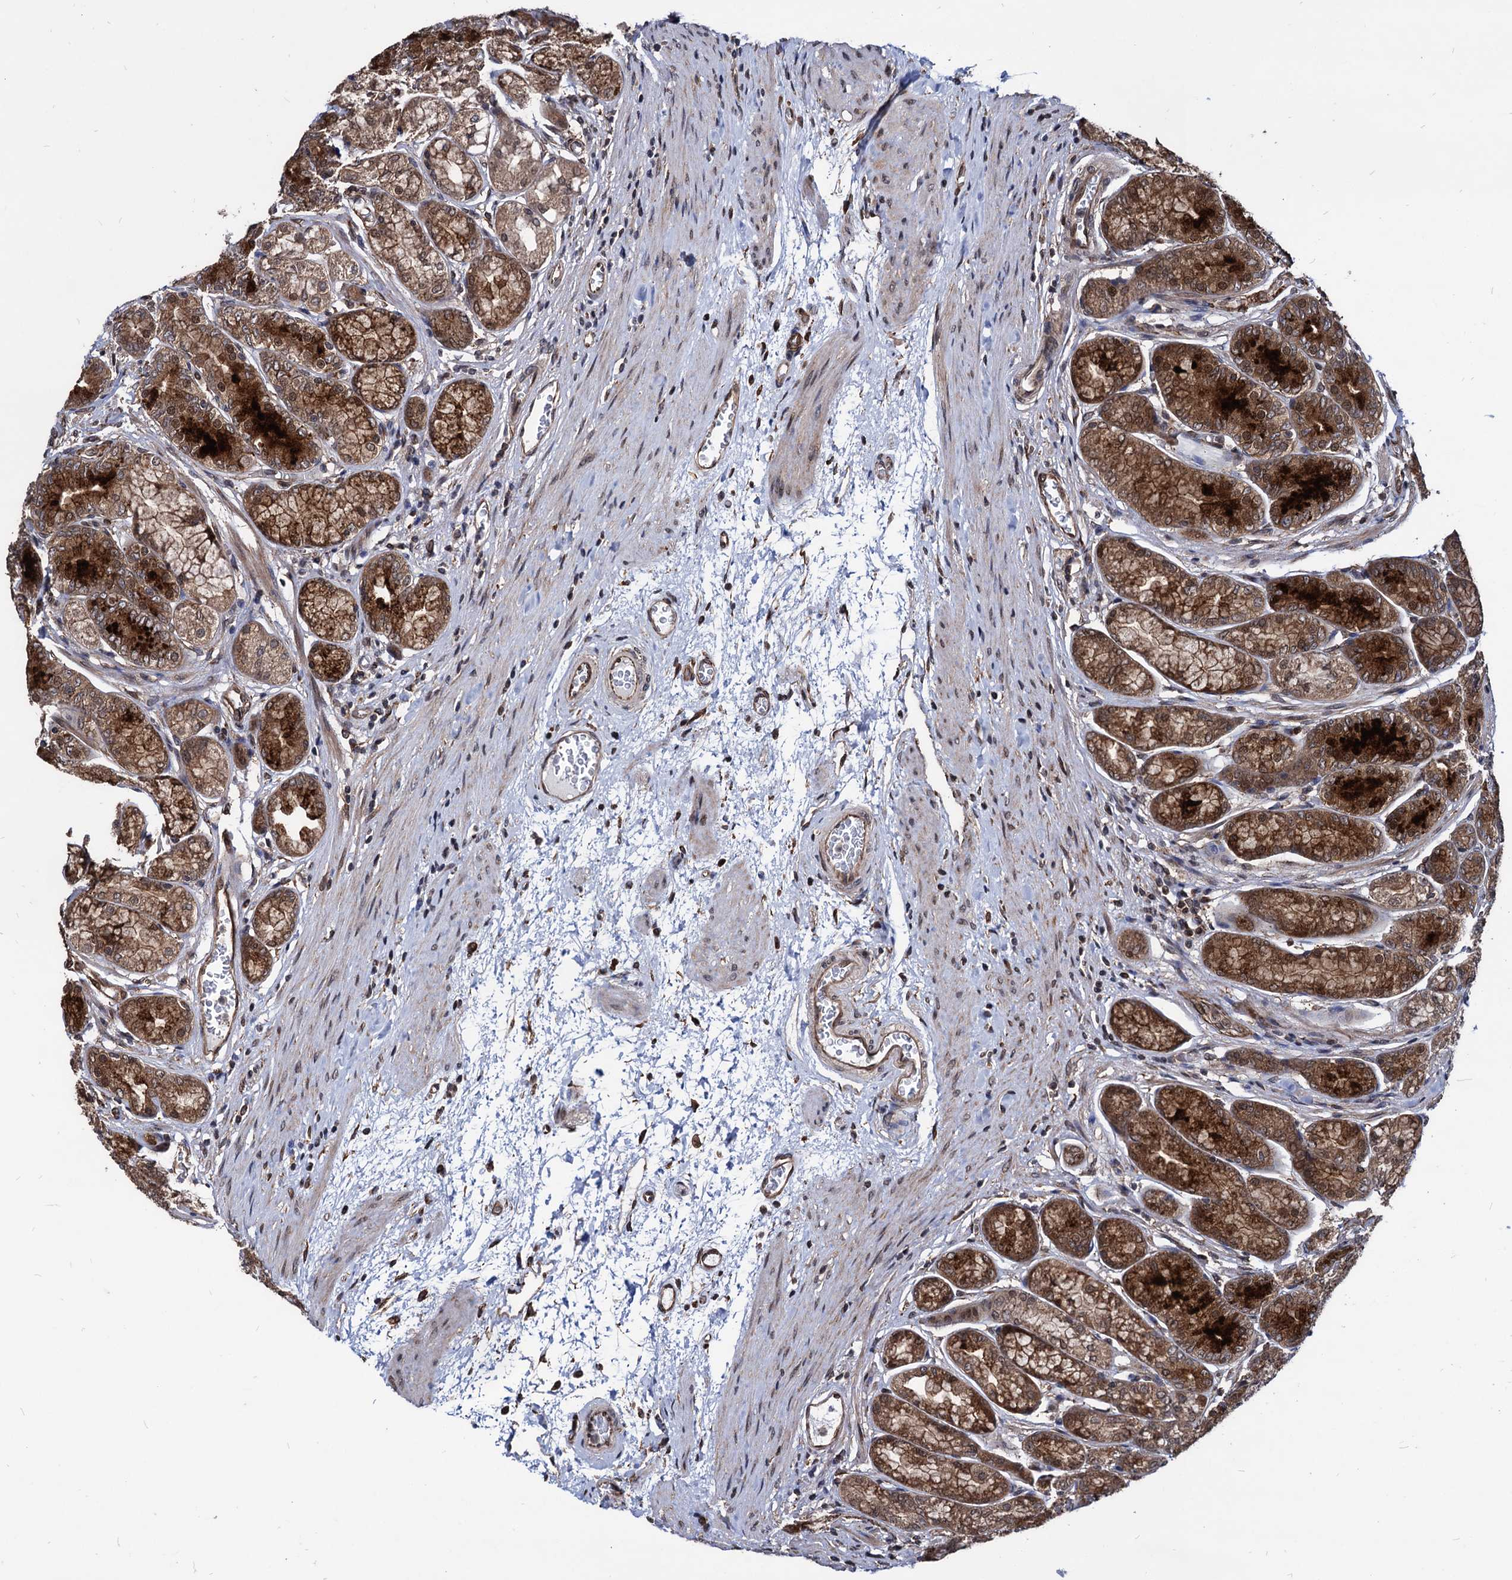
{"staining": {"intensity": "strong", "quantity": ">75%", "location": "cytoplasmic/membranous,nuclear"}, "tissue": "stomach", "cell_type": "Glandular cells", "image_type": "normal", "snomed": [{"axis": "morphology", "description": "Normal tissue, NOS"}, {"axis": "morphology", "description": "Adenocarcinoma, NOS"}, {"axis": "morphology", "description": "Adenocarcinoma, High grade"}, {"axis": "topography", "description": "Stomach, upper"}, {"axis": "topography", "description": "Stomach"}], "caption": "An immunohistochemistry (IHC) photomicrograph of unremarkable tissue is shown. Protein staining in brown labels strong cytoplasmic/membranous,nuclear positivity in stomach within glandular cells.", "gene": "ANKRD12", "patient": {"sex": "female", "age": 65}}